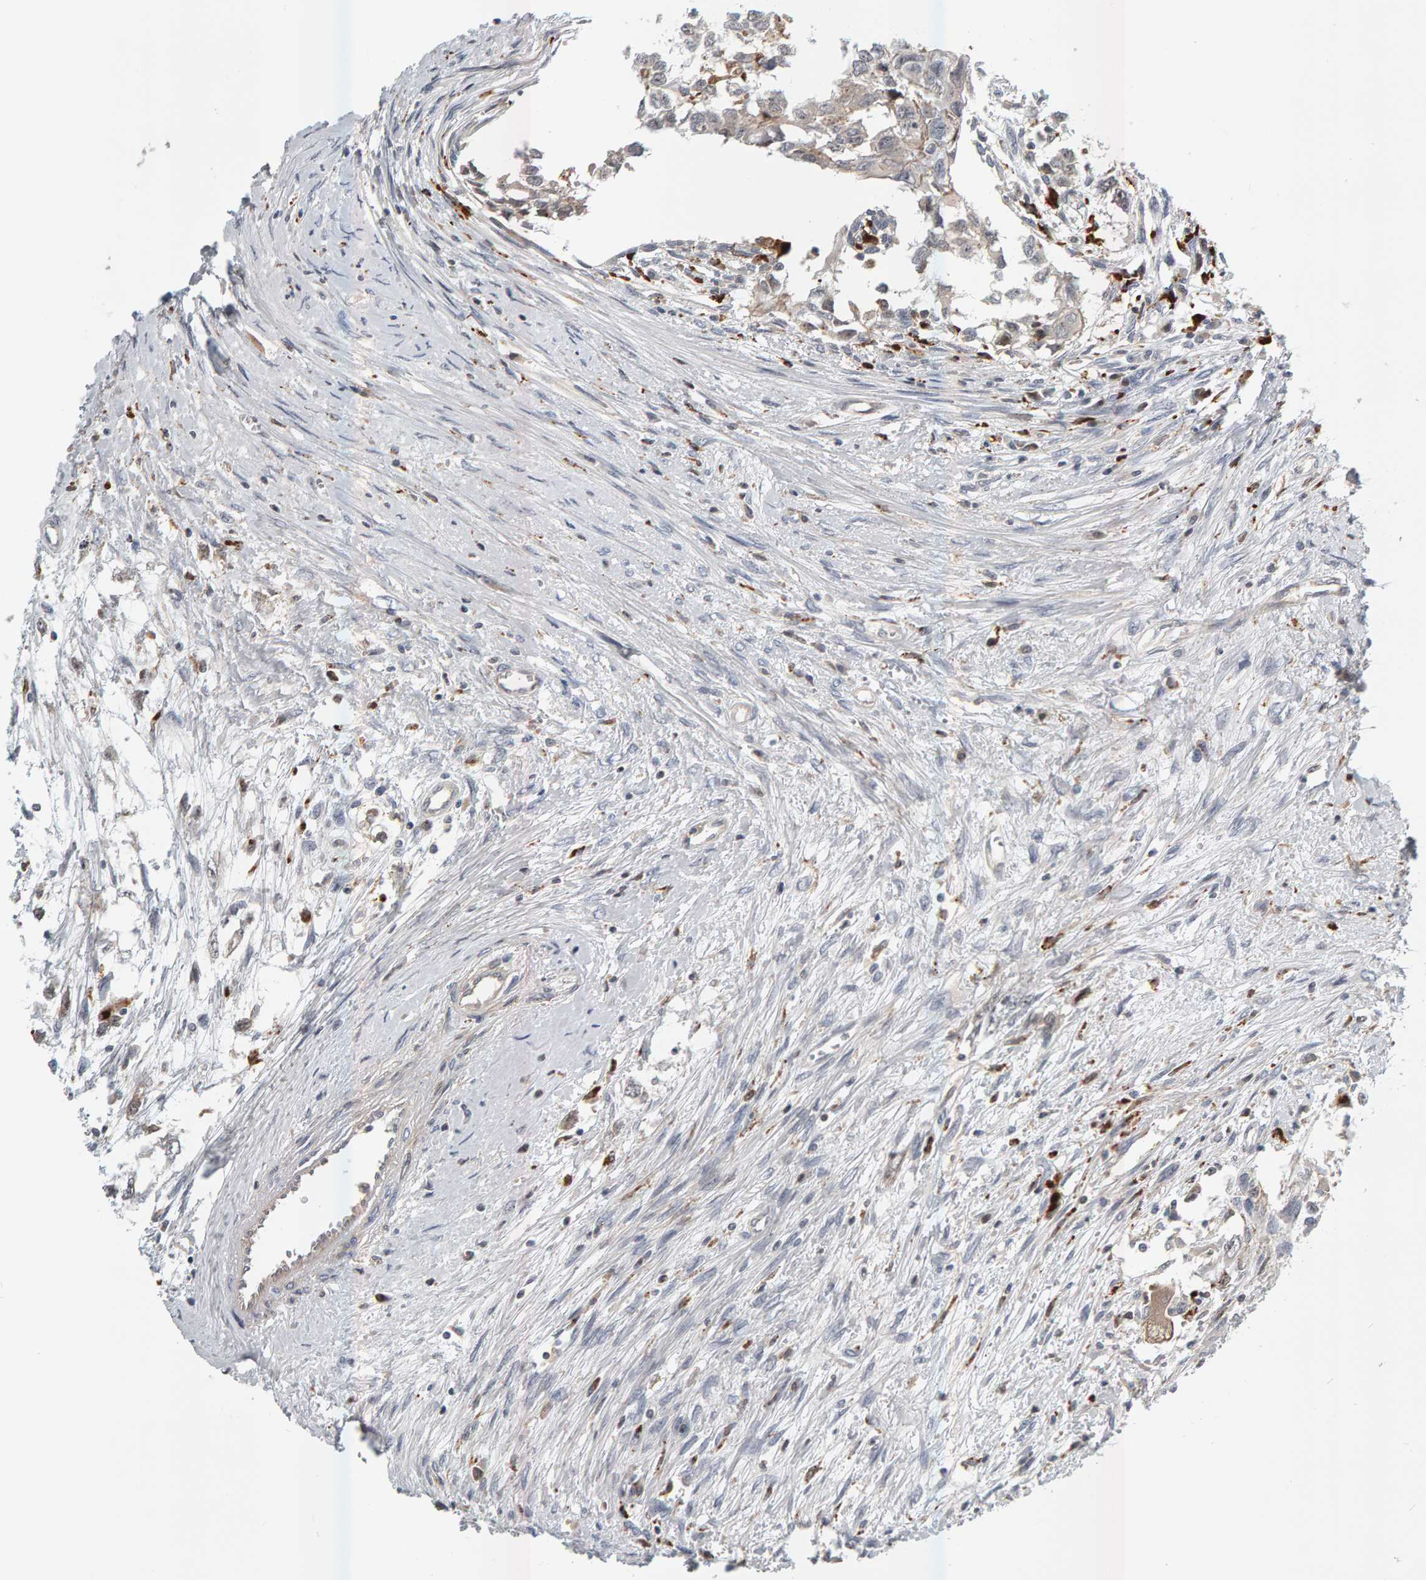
{"staining": {"intensity": "negative", "quantity": "none", "location": "none"}, "tissue": "testis cancer", "cell_type": "Tumor cells", "image_type": "cancer", "snomed": [{"axis": "morphology", "description": "Seminoma, NOS"}, {"axis": "morphology", "description": "Carcinoma, Embryonal, NOS"}, {"axis": "topography", "description": "Testis"}], "caption": "This is an IHC image of seminoma (testis). There is no expression in tumor cells.", "gene": "ZNF160", "patient": {"sex": "male", "age": 51}}